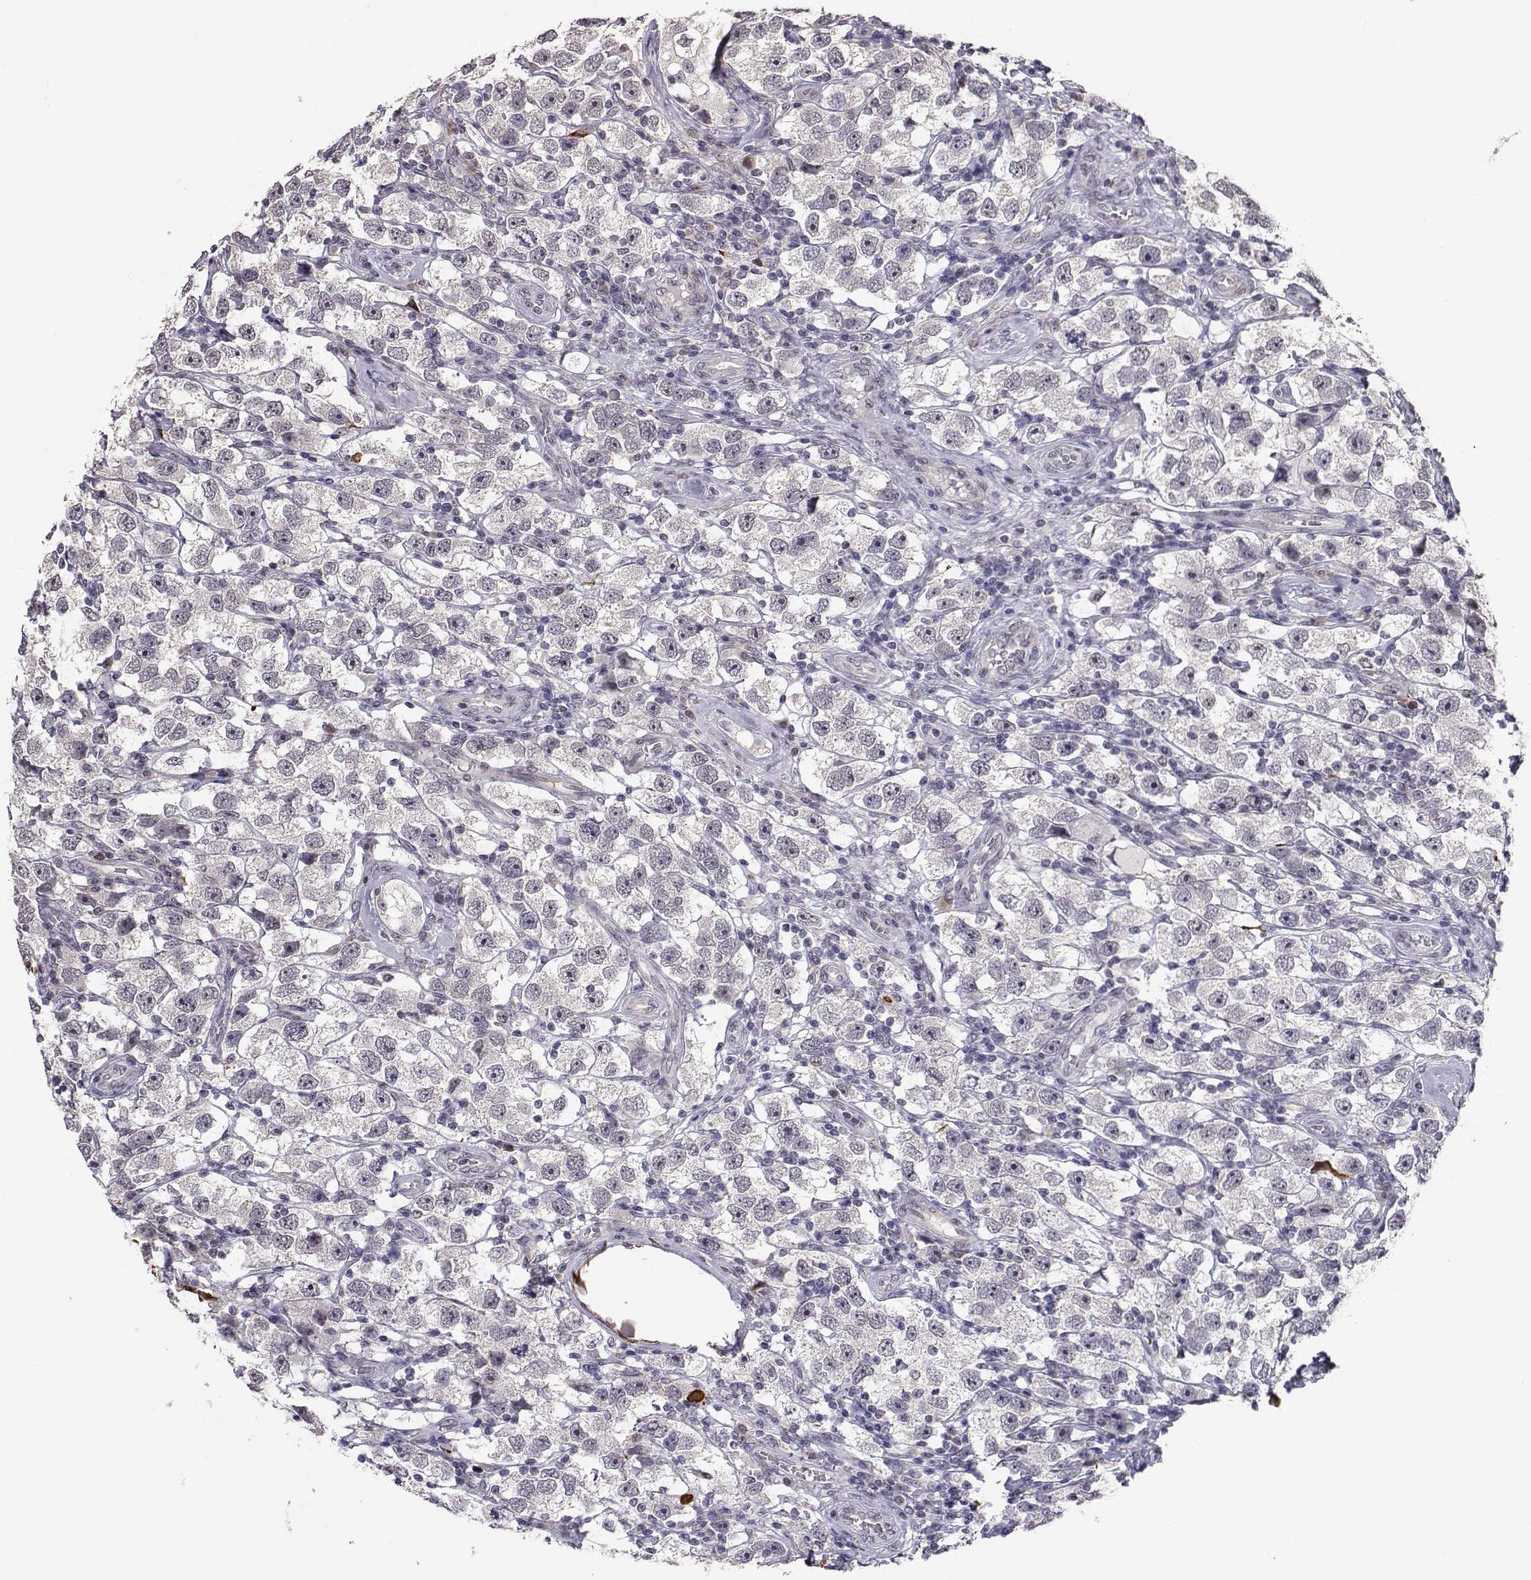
{"staining": {"intensity": "negative", "quantity": "none", "location": "none"}, "tissue": "testis cancer", "cell_type": "Tumor cells", "image_type": "cancer", "snomed": [{"axis": "morphology", "description": "Seminoma, NOS"}, {"axis": "topography", "description": "Testis"}], "caption": "The micrograph displays no significant expression in tumor cells of testis cancer.", "gene": "SLC6A3", "patient": {"sex": "male", "age": 26}}